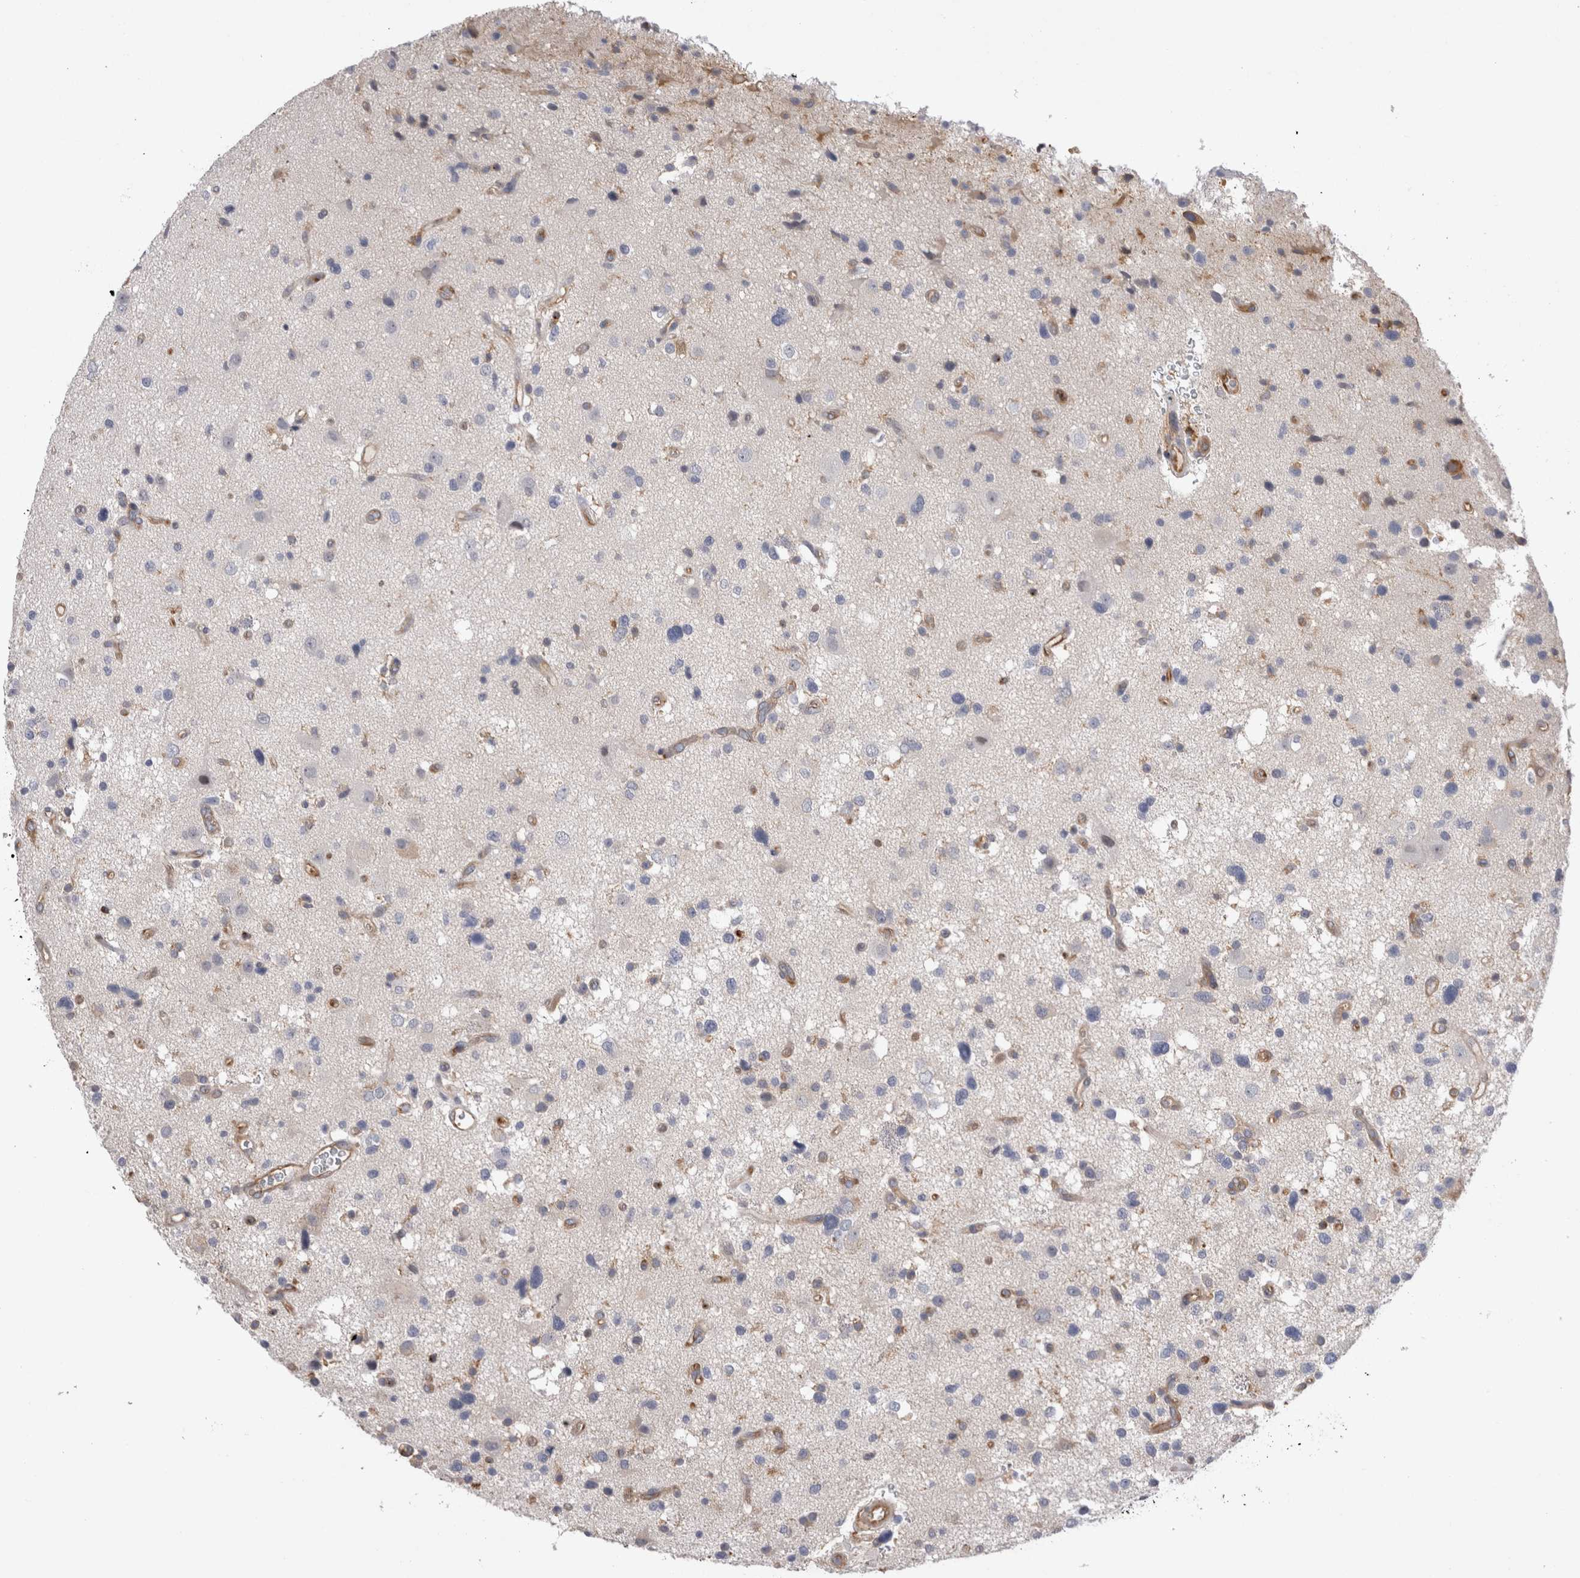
{"staining": {"intensity": "moderate", "quantity": "<25%", "location": "cytoplasmic/membranous"}, "tissue": "glioma", "cell_type": "Tumor cells", "image_type": "cancer", "snomed": [{"axis": "morphology", "description": "Glioma, malignant, High grade"}, {"axis": "topography", "description": "Brain"}], "caption": "High-grade glioma (malignant) was stained to show a protein in brown. There is low levels of moderate cytoplasmic/membranous positivity in about <25% of tumor cells.", "gene": "RAB11FIP1", "patient": {"sex": "male", "age": 33}}